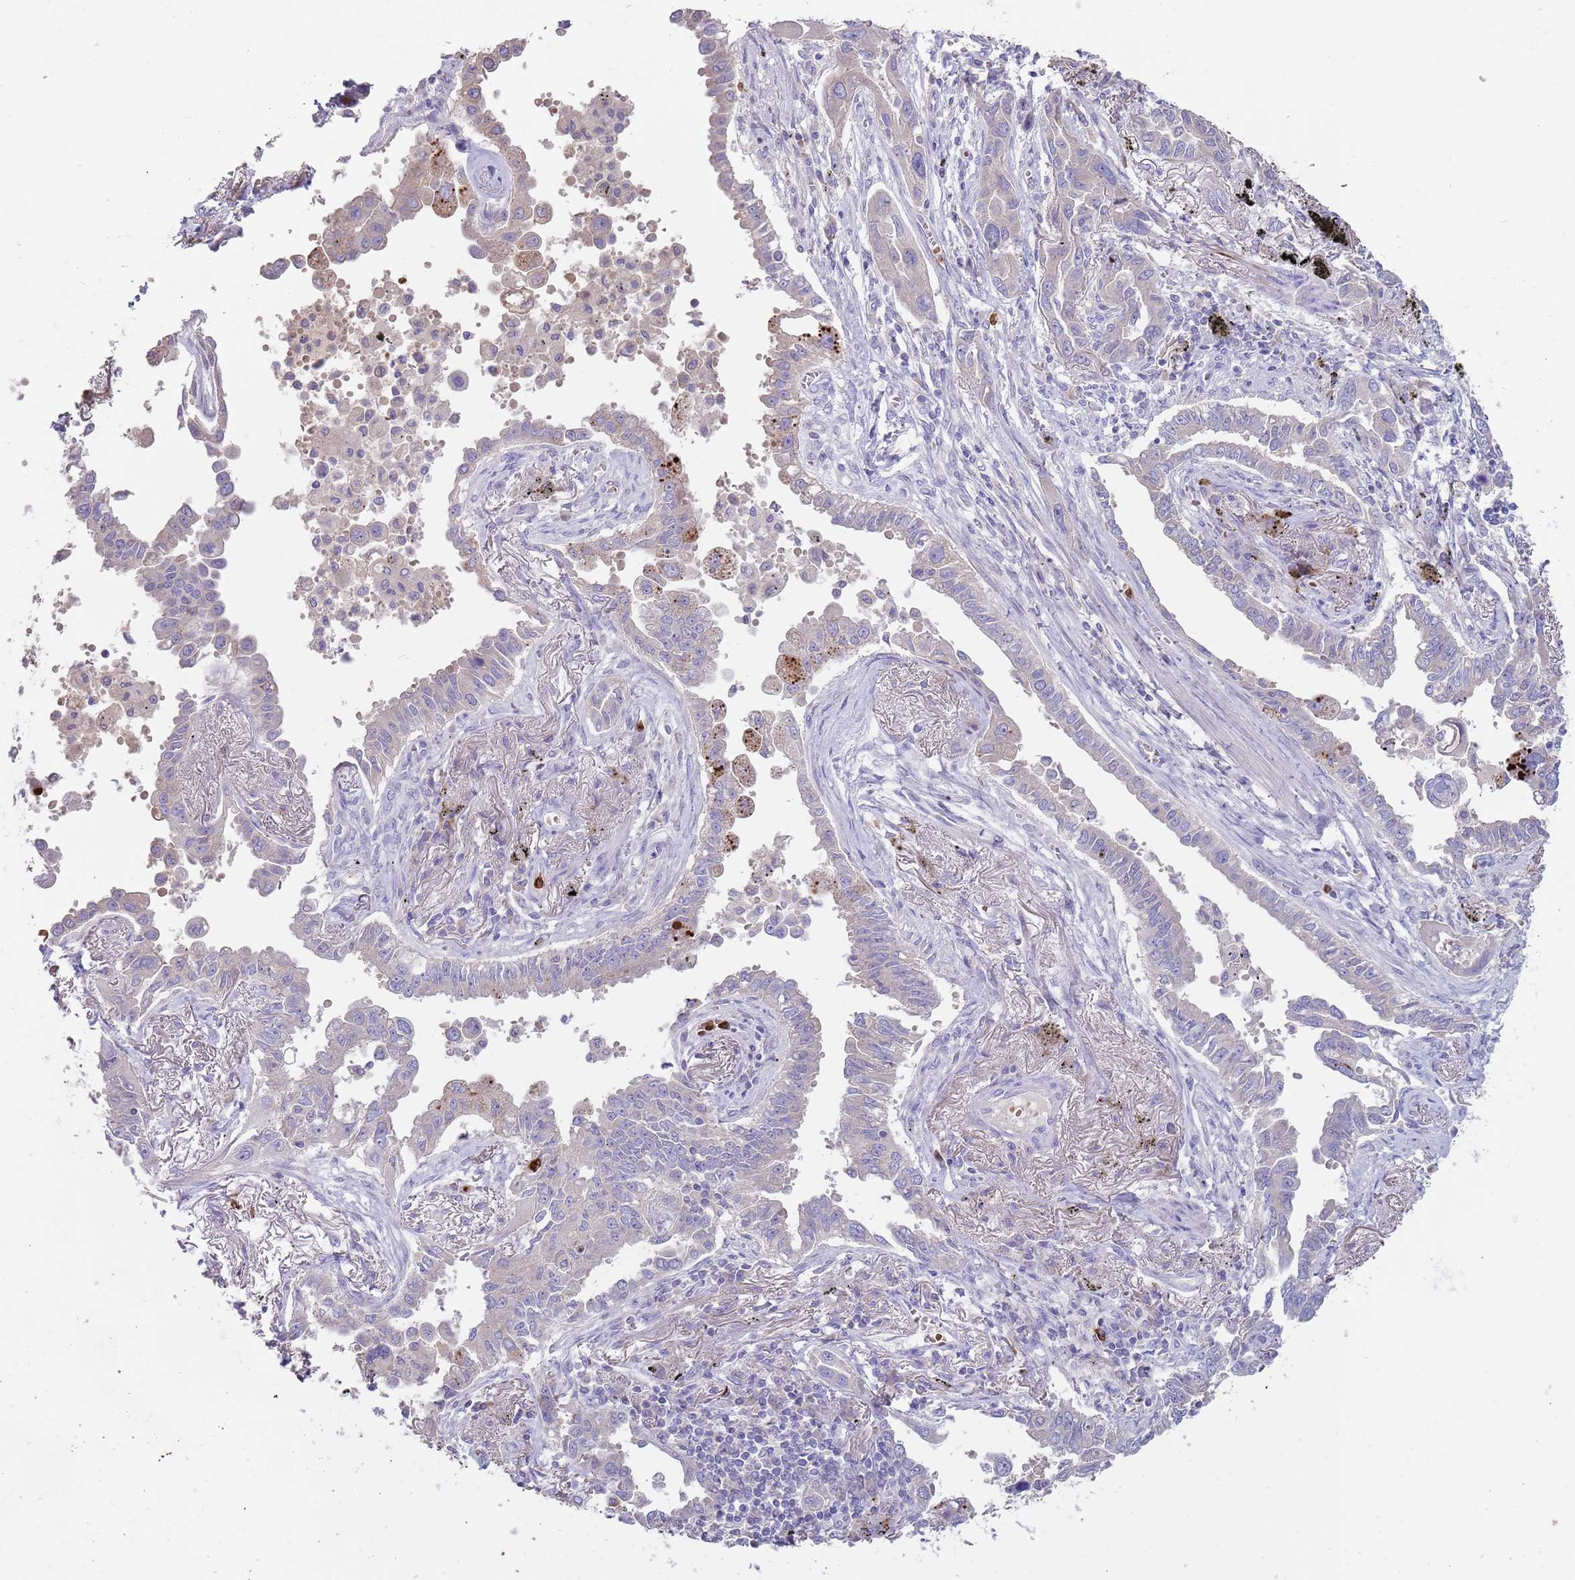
{"staining": {"intensity": "negative", "quantity": "none", "location": "none"}, "tissue": "lung cancer", "cell_type": "Tumor cells", "image_type": "cancer", "snomed": [{"axis": "morphology", "description": "Adenocarcinoma, NOS"}, {"axis": "topography", "description": "Lung"}], "caption": "Immunohistochemical staining of lung cancer (adenocarcinoma) demonstrates no significant positivity in tumor cells.", "gene": "TMEM251", "patient": {"sex": "male", "age": 67}}